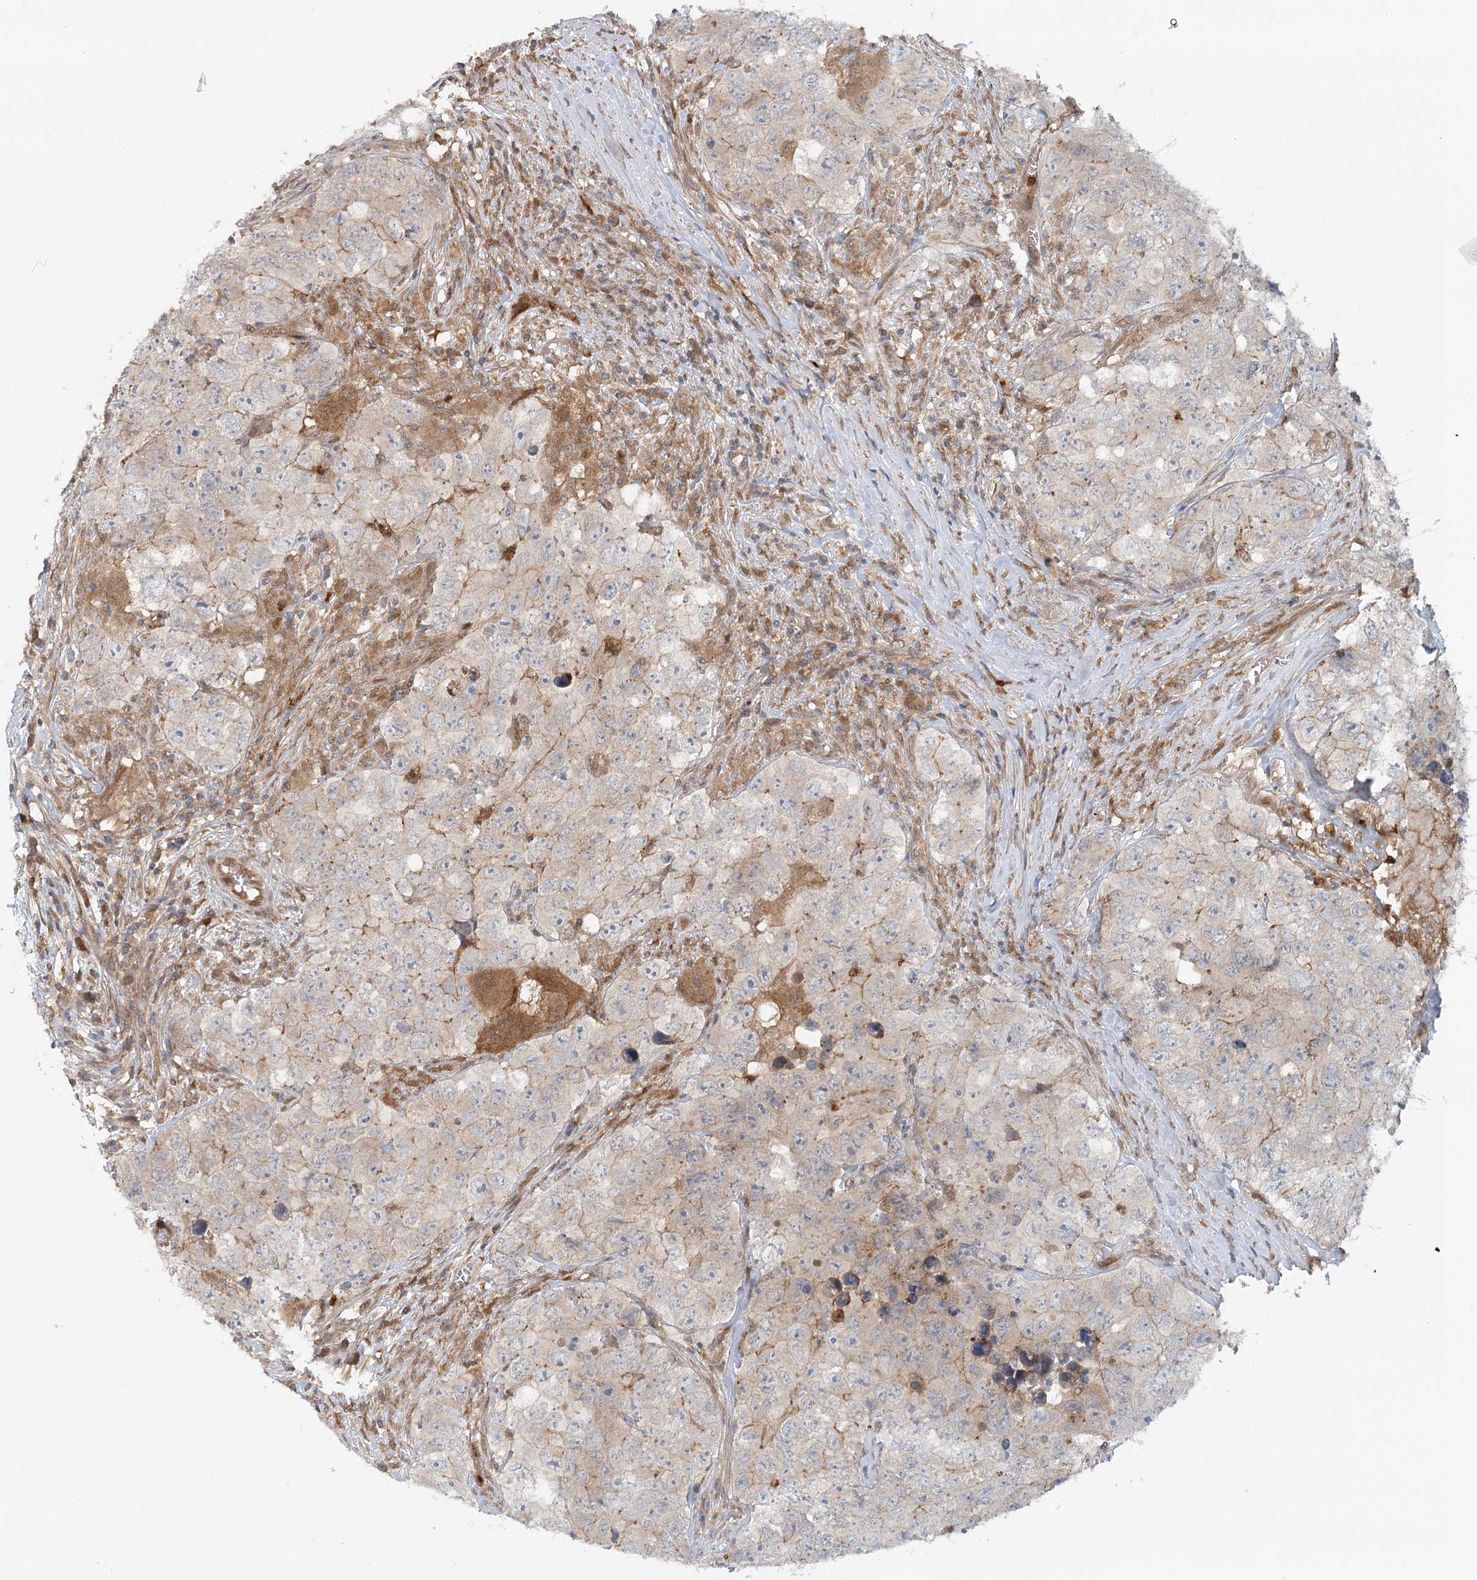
{"staining": {"intensity": "weak", "quantity": "<25%", "location": "cytoplasmic/membranous"}, "tissue": "testis cancer", "cell_type": "Tumor cells", "image_type": "cancer", "snomed": [{"axis": "morphology", "description": "Seminoma, NOS"}, {"axis": "morphology", "description": "Carcinoma, Embryonal, NOS"}, {"axis": "topography", "description": "Testis"}], "caption": "Immunohistochemistry (IHC) of testis seminoma exhibits no expression in tumor cells.", "gene": "GBE1", "patient": {"sex": "male", "age": 43}}